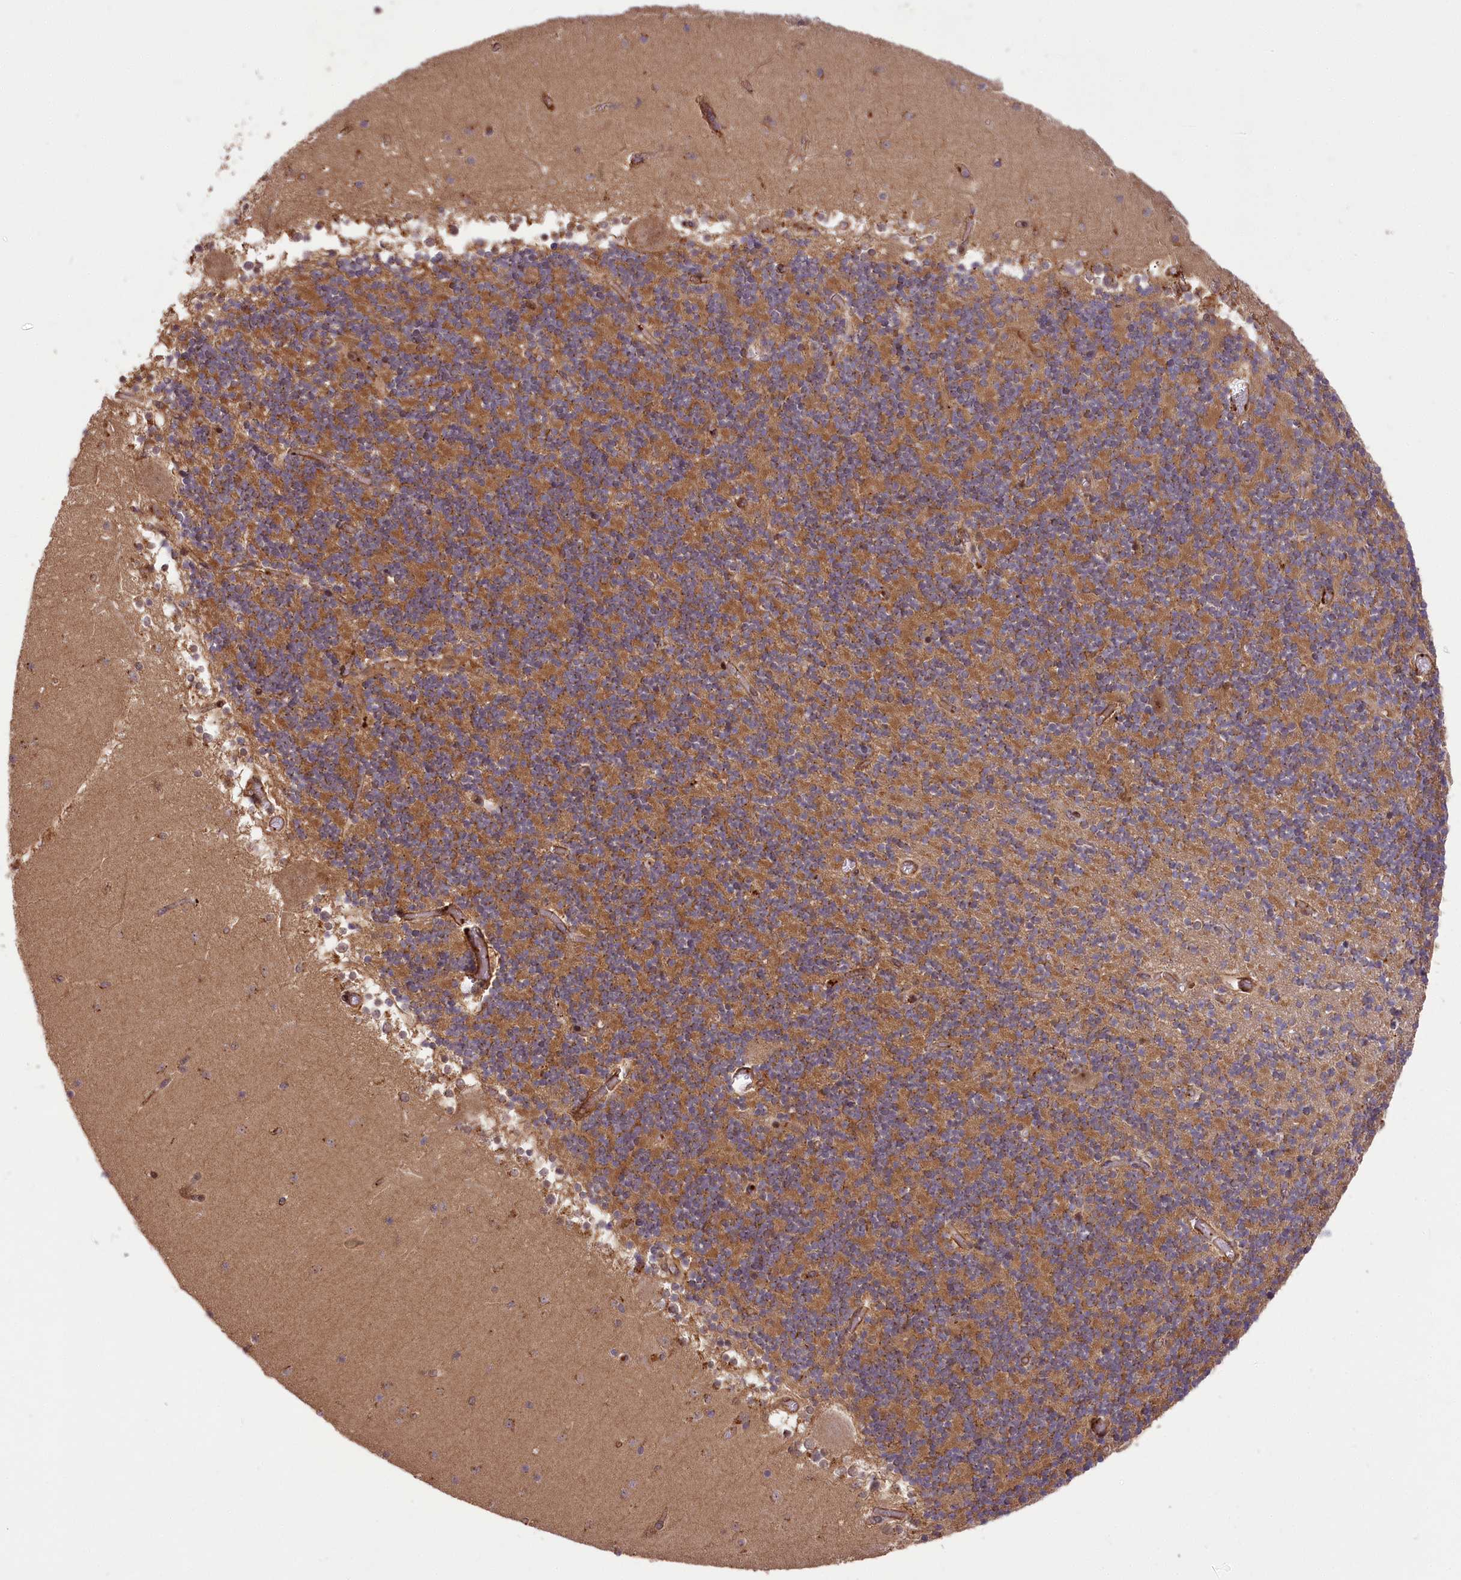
{"staining": {"intensity": "moderate", "quantity": ">75%", "location": "cytoplasmic/membranous"}, "tissue": "cerebellum", "cell_type": "Cells in granular layer", "image_type": "normal", "snomed": [{"axis": "morphology", "description": "Normal tissue, NOS"}, {"axis": "topography", "description": "Cerebellum"}], "caption": "Immunohistochemistry photomicrograph of normal cerebellum: human cerebellum stained using IHC demonstrates medium levels of moderate protein expression localized specifically in the cytoplasmic/membranous of cells in granular layer, appearing as a cytoplasmic/membranous brown color.", "gene": "CARD19", "patient": {"sex": "female", "age": 28}}